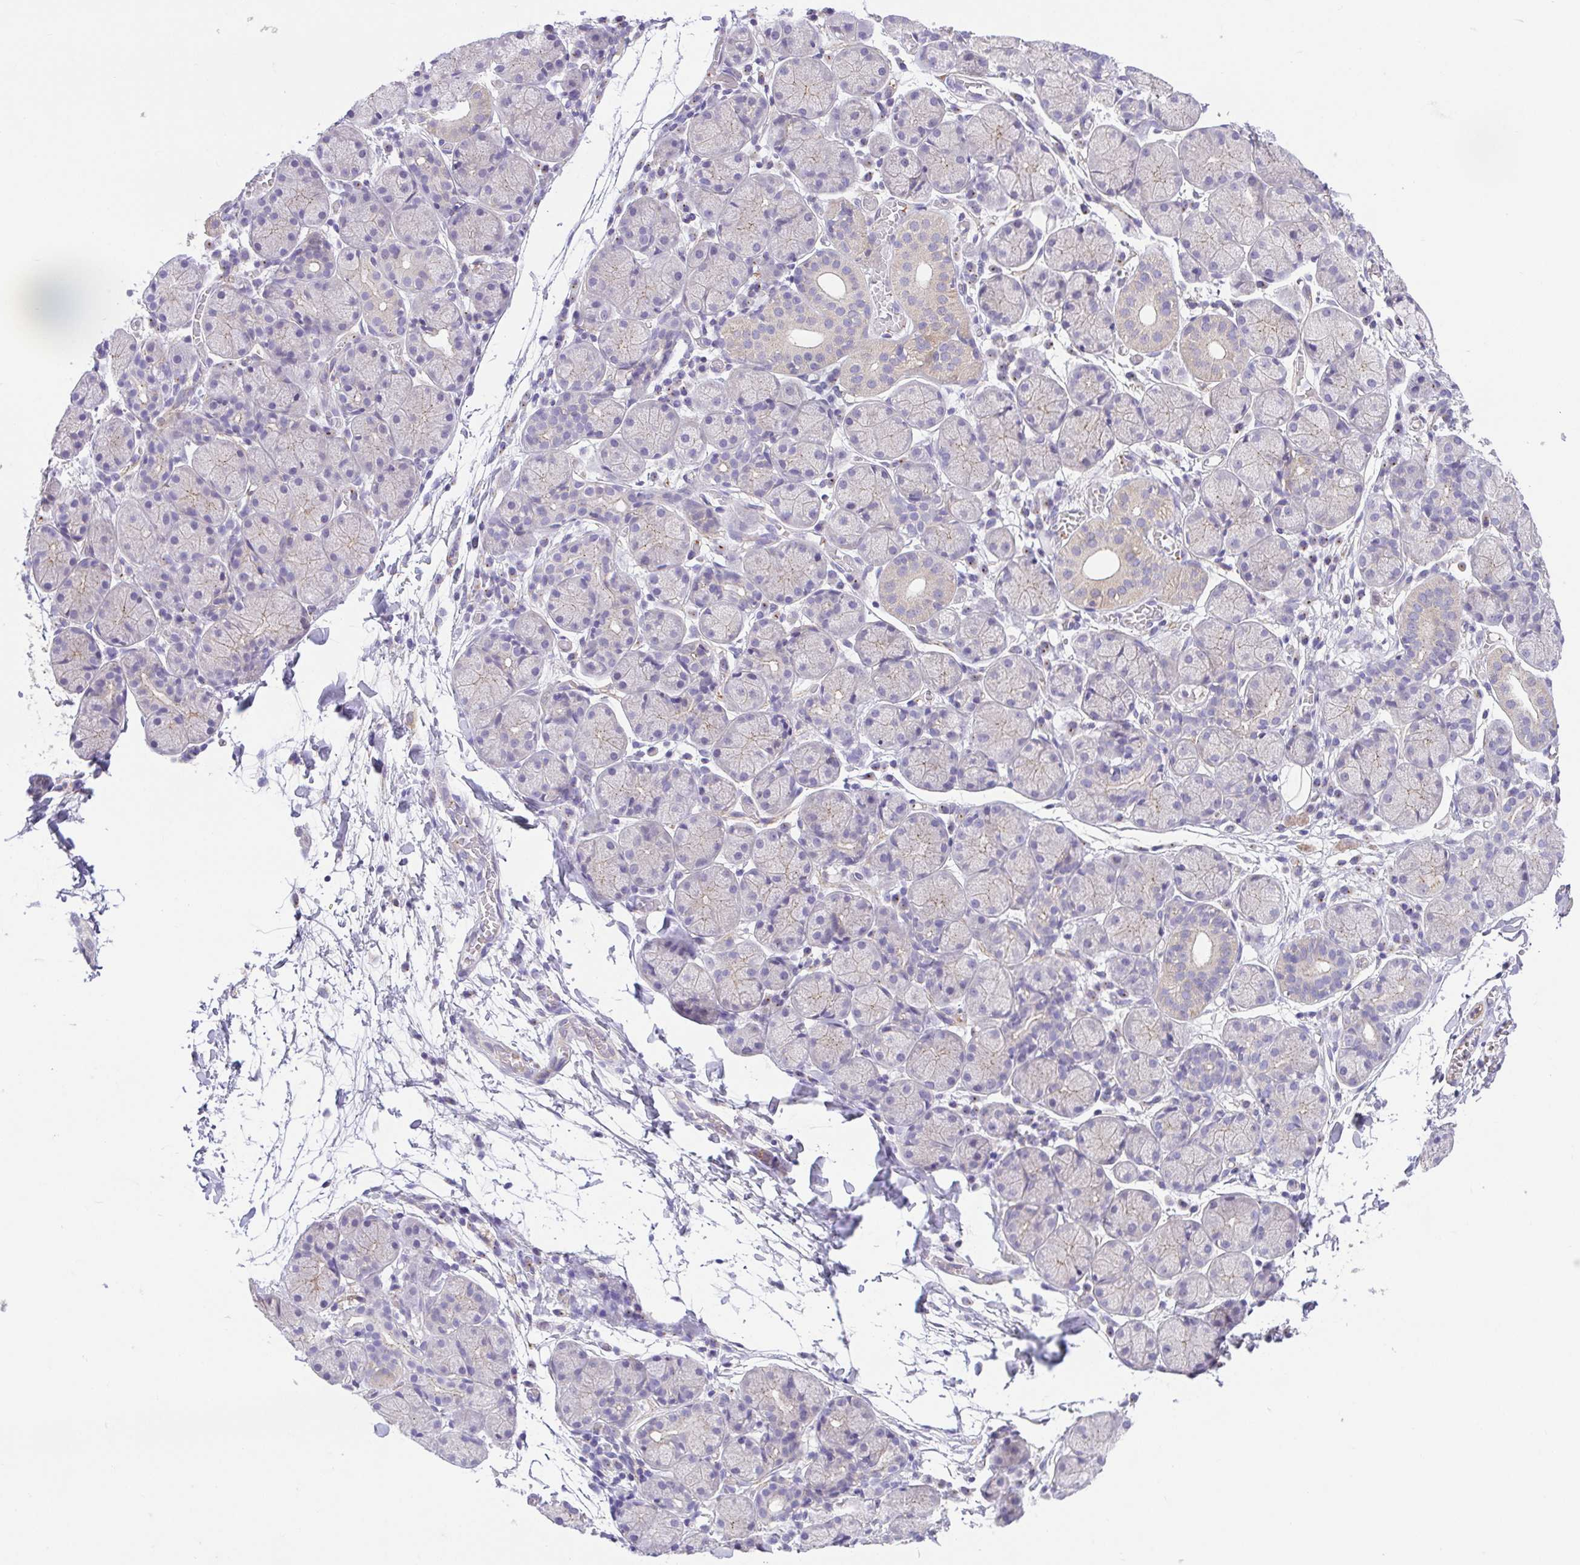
{"staining": {"intensity": "moderate", "quantity": "<25%", "location": "cytoplasmic/membranous"}, "tissue": "salivary gland", "cell_type": "Glandular cells", "image_type": "normal", "snomed": [{"axis": "morphology", "description": "Normal tissue, NOS"}, {"axis": "topography", "description": "Salivary gland"}], "caption": "Glandular cells exhibit low levels of moderate cytoplasmic/membranous staining in approximately <25% of cells in normal salivary gland.", "gene": "SLC13A1", "patient": {"sex": "female", "age": 24}}